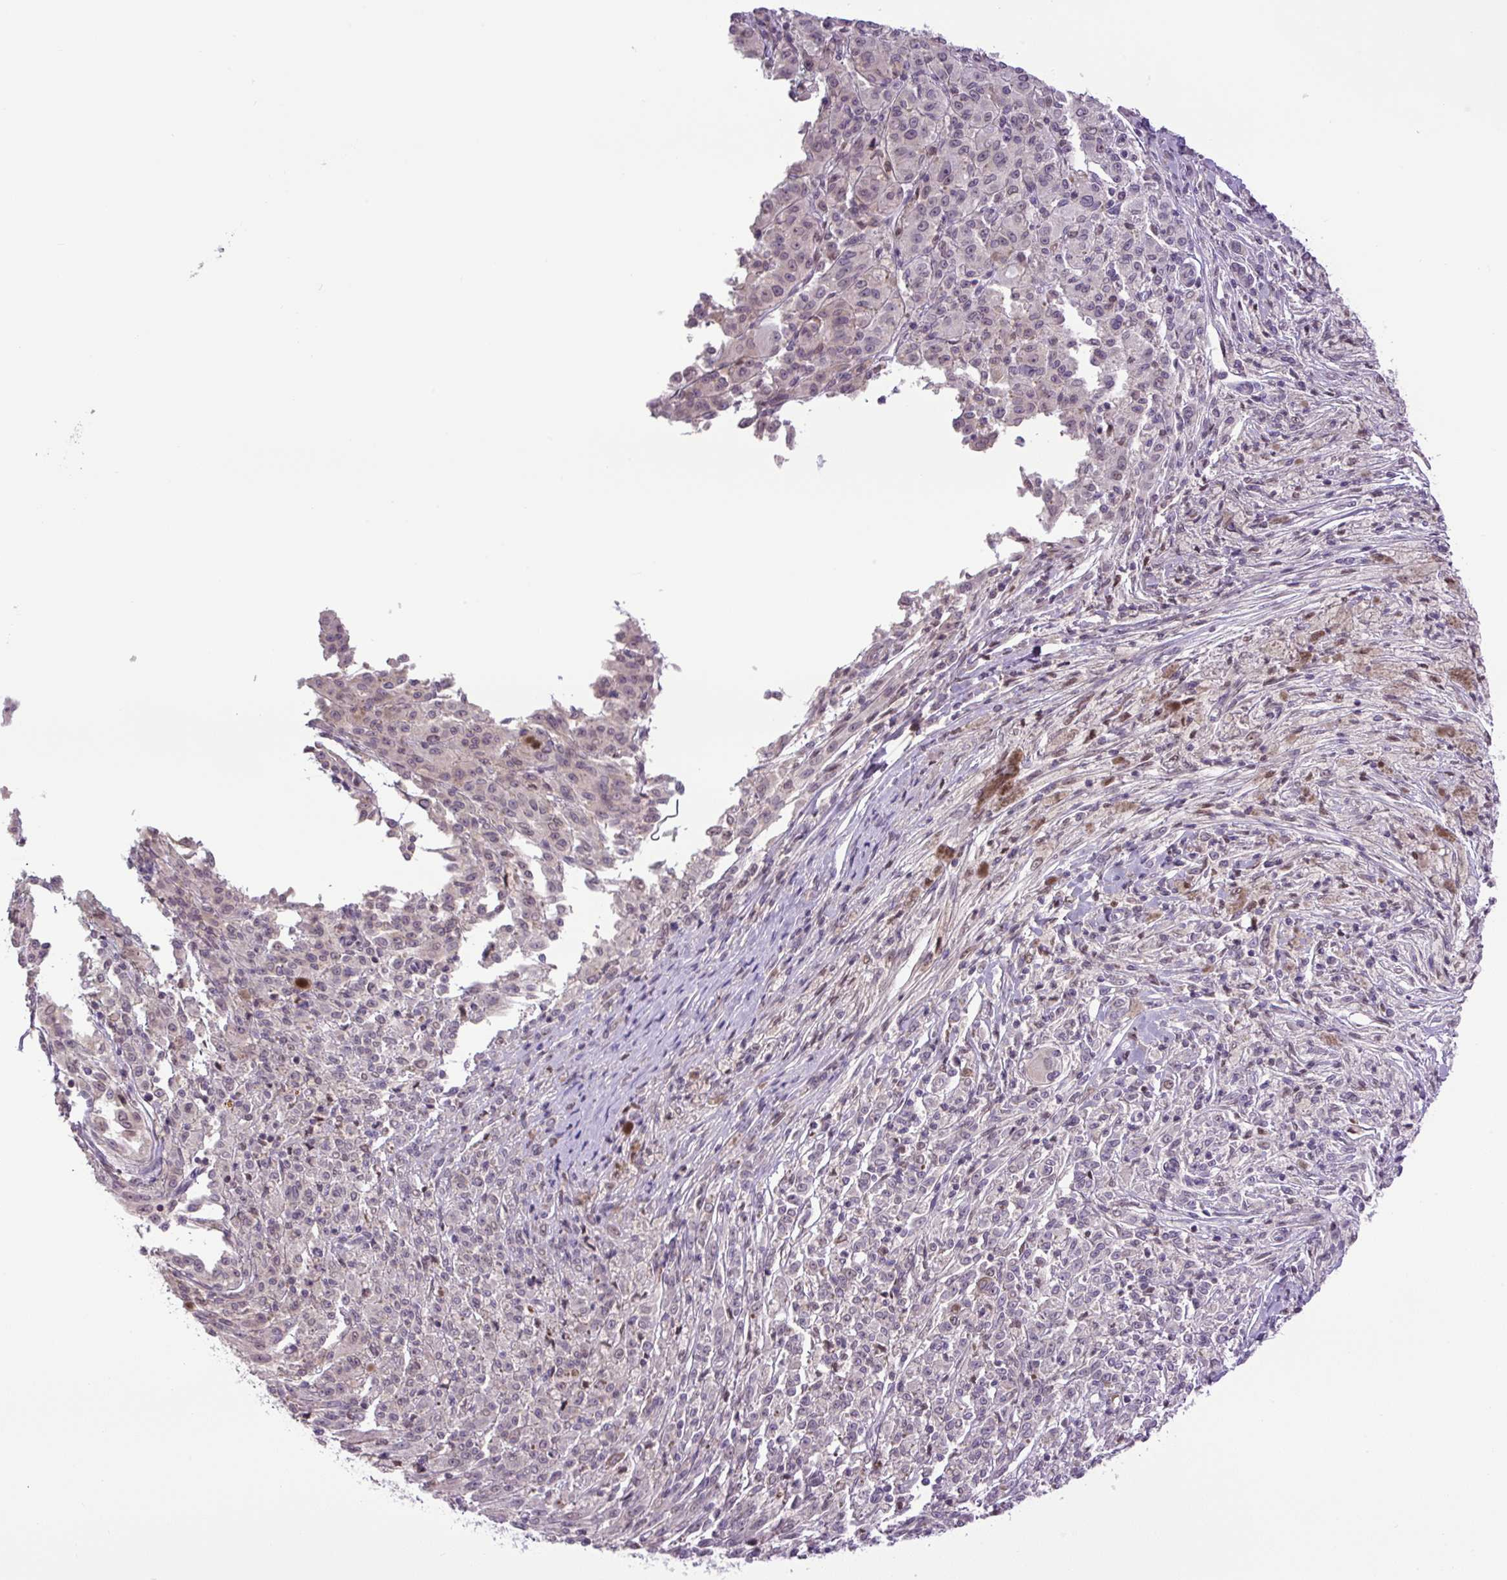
{"staining": {"intensity": "weak", "quantity": "<25%", "location": "nuclear"}, "tissue": "melanoma", "cell_type": "Tumor cells", "image_type": "cancer", "snomed": [{"axis": "morphology", "description": "Malignant melanoma, NOS"}, {"axis": "topography", "description": "Skin"}], "caption": "Human melanoma stained for a protein using IHC shows no positivity in tumor cells.", "gene": "KPNA1", "patient": {"sex": "female", "age": 52}}